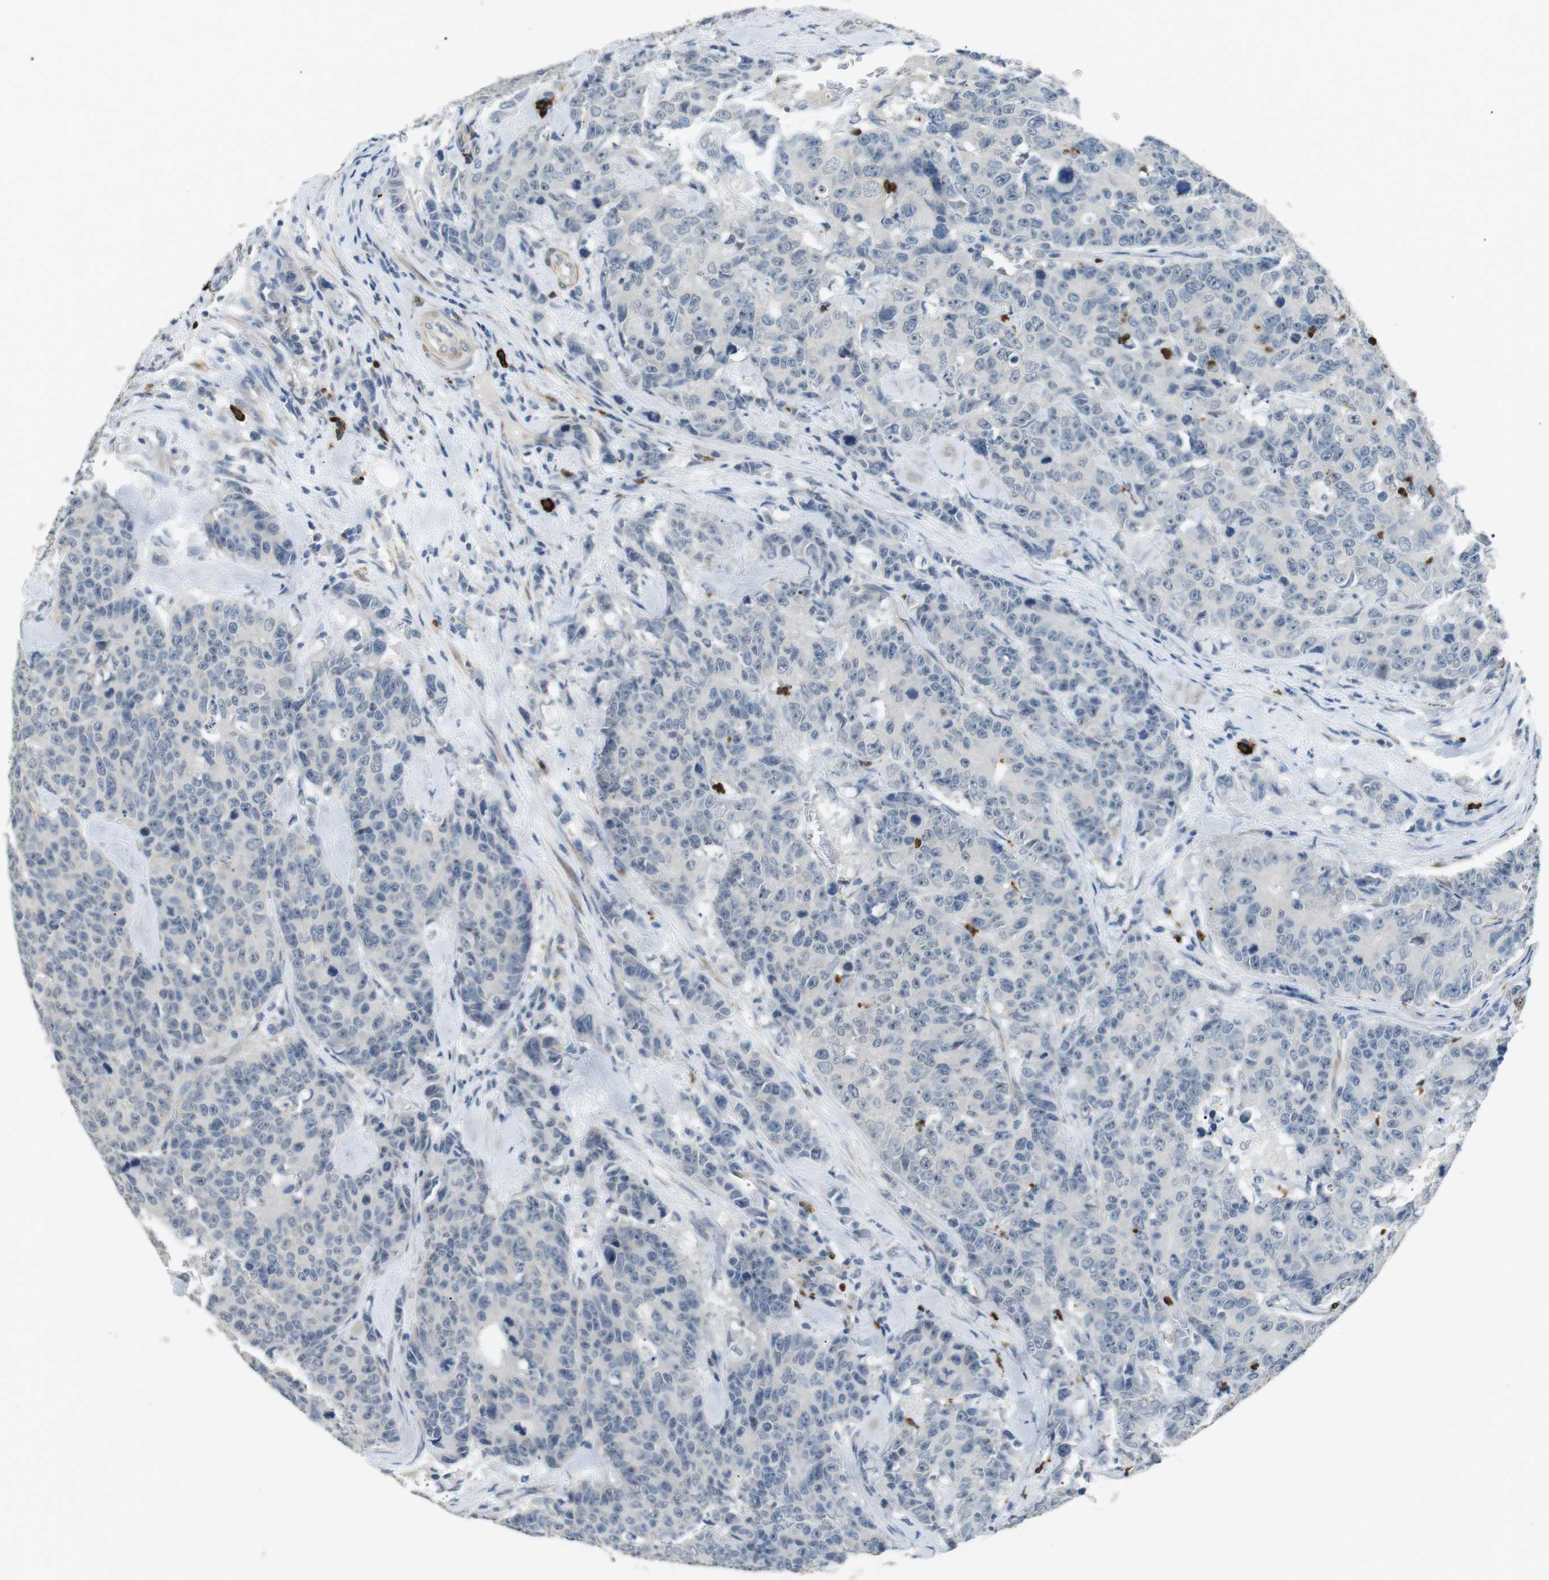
{"staining": {"intensity": "negative", "quantity": "none", "location": "none"}, "tissue": "colorectal cancer", "cell_type": "Tumor cells", "image_type": "cancer", "snomed": [{"axis": "morphology", "description": "Adenocarcinoma, NOS"}, {"axis": "topography", "description": "Colon"}], "caption": "The micrograph demonstrates no staining of tumor cells in colorectal adenocarcinoma.", "gene": "GZMM", "patient": {"sex": "female", "age": 86}}